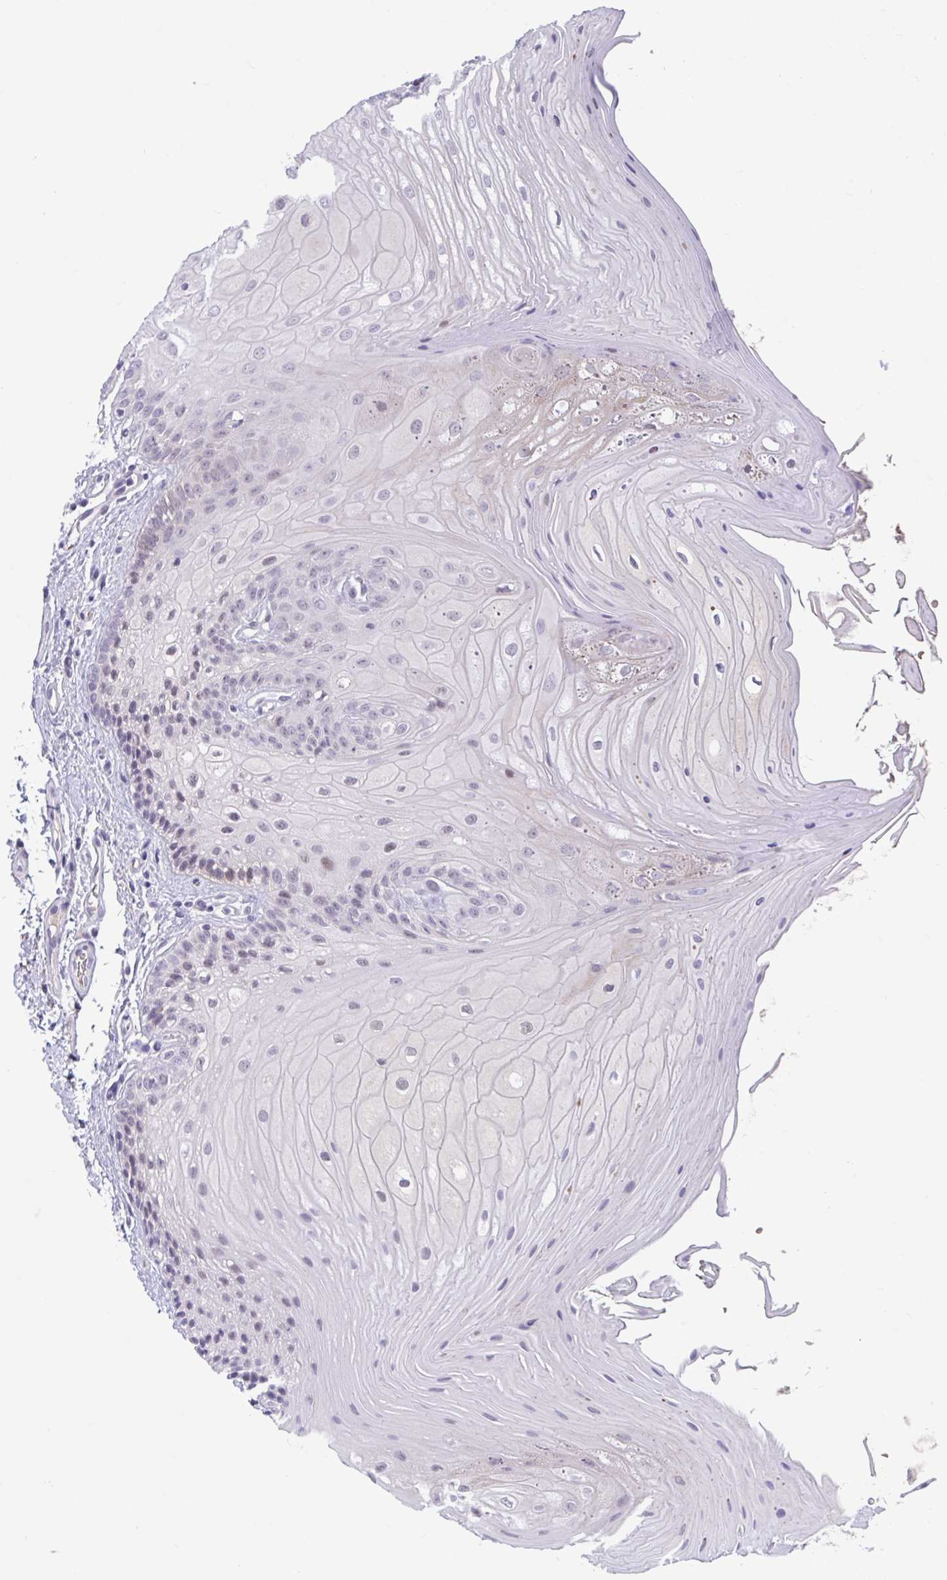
{"staining": {"intensity": "negative", "quantity": "none", "location": "none"}, "tissue": "oral mucosa", "cell_type": "Squamous epithelial cells", "image_type": "normal", "snomed": [{"axis": "morphology", "description": "Normal tissue, NOS"}, {"axis": "topography", "description": "Oral tissue"}, {"axis": "topography", "description": "Tounge, NOS"}, {"axis": "topography", "description": "Head-Neck"}], "caption": "Protein analysis of normal oral mucosa exhibits no significant staining in squamous epithelial cells. (DAB IHC, high magnification).", "gene": "CNGB3", "patient": {"sex": "female", "age": 84}}